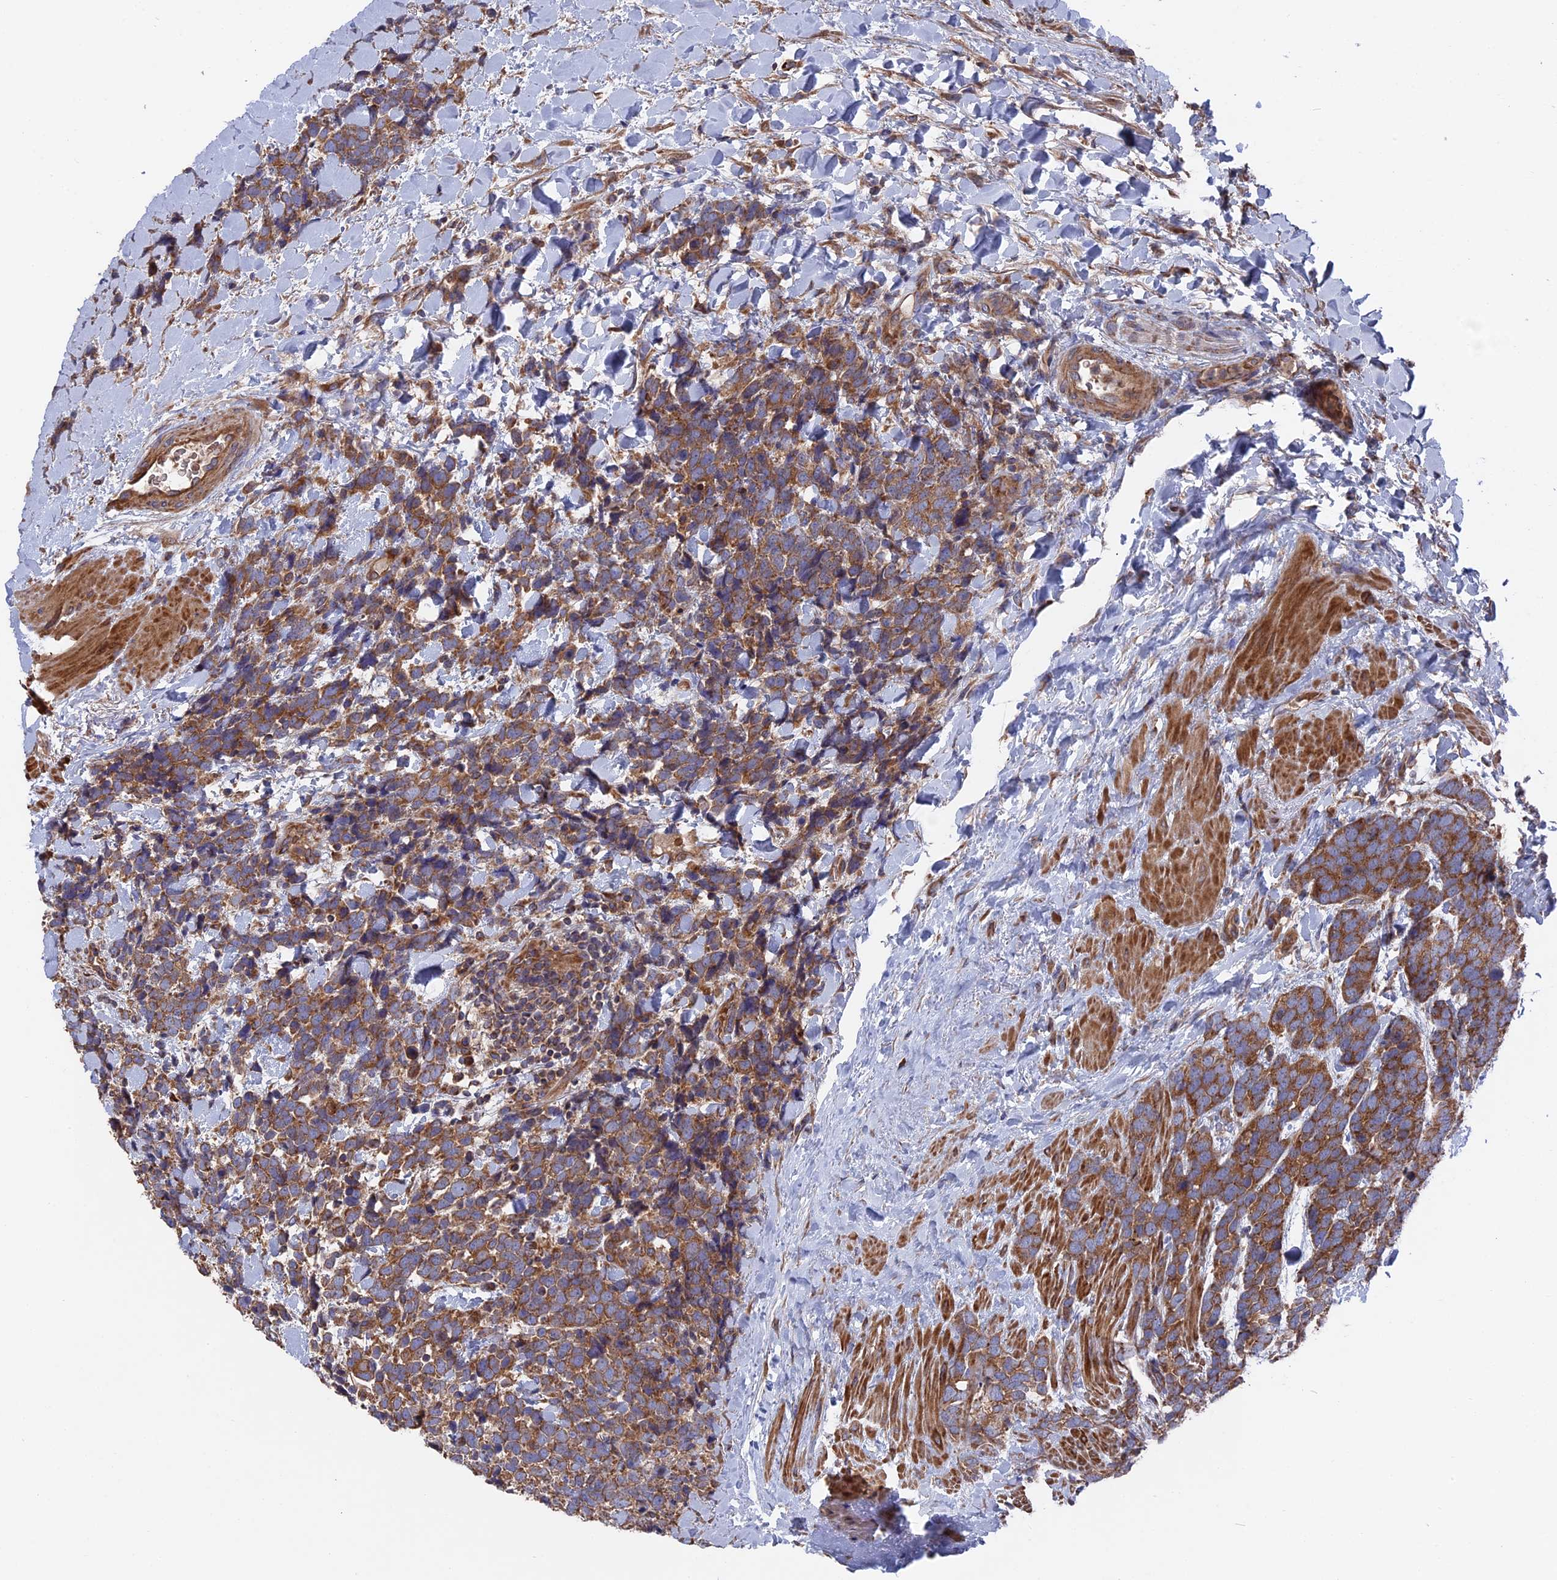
{"staining": {"intensity": "moderate", "quantity": ">75%", "location": "cytoplasmic/membranous"}, "tissue": "urothelial cancer", "cell_type": "Tumor cells", "image_type": "cancer", "snomed": [{"axis": "morphology", "description": "Urothelial carcinoma, High grade"}, {"axis": "topography", "description": "Urinary bladder"}], "caption": "Protein positivity by immunohistochemistry (IHC) exhibits moderate cytoplasmic/membranous expression in approximately >75% of tumor cells in urothelial cancer.", "gene": "TELO2", "patient": {"sex": "female", "age": 82}}